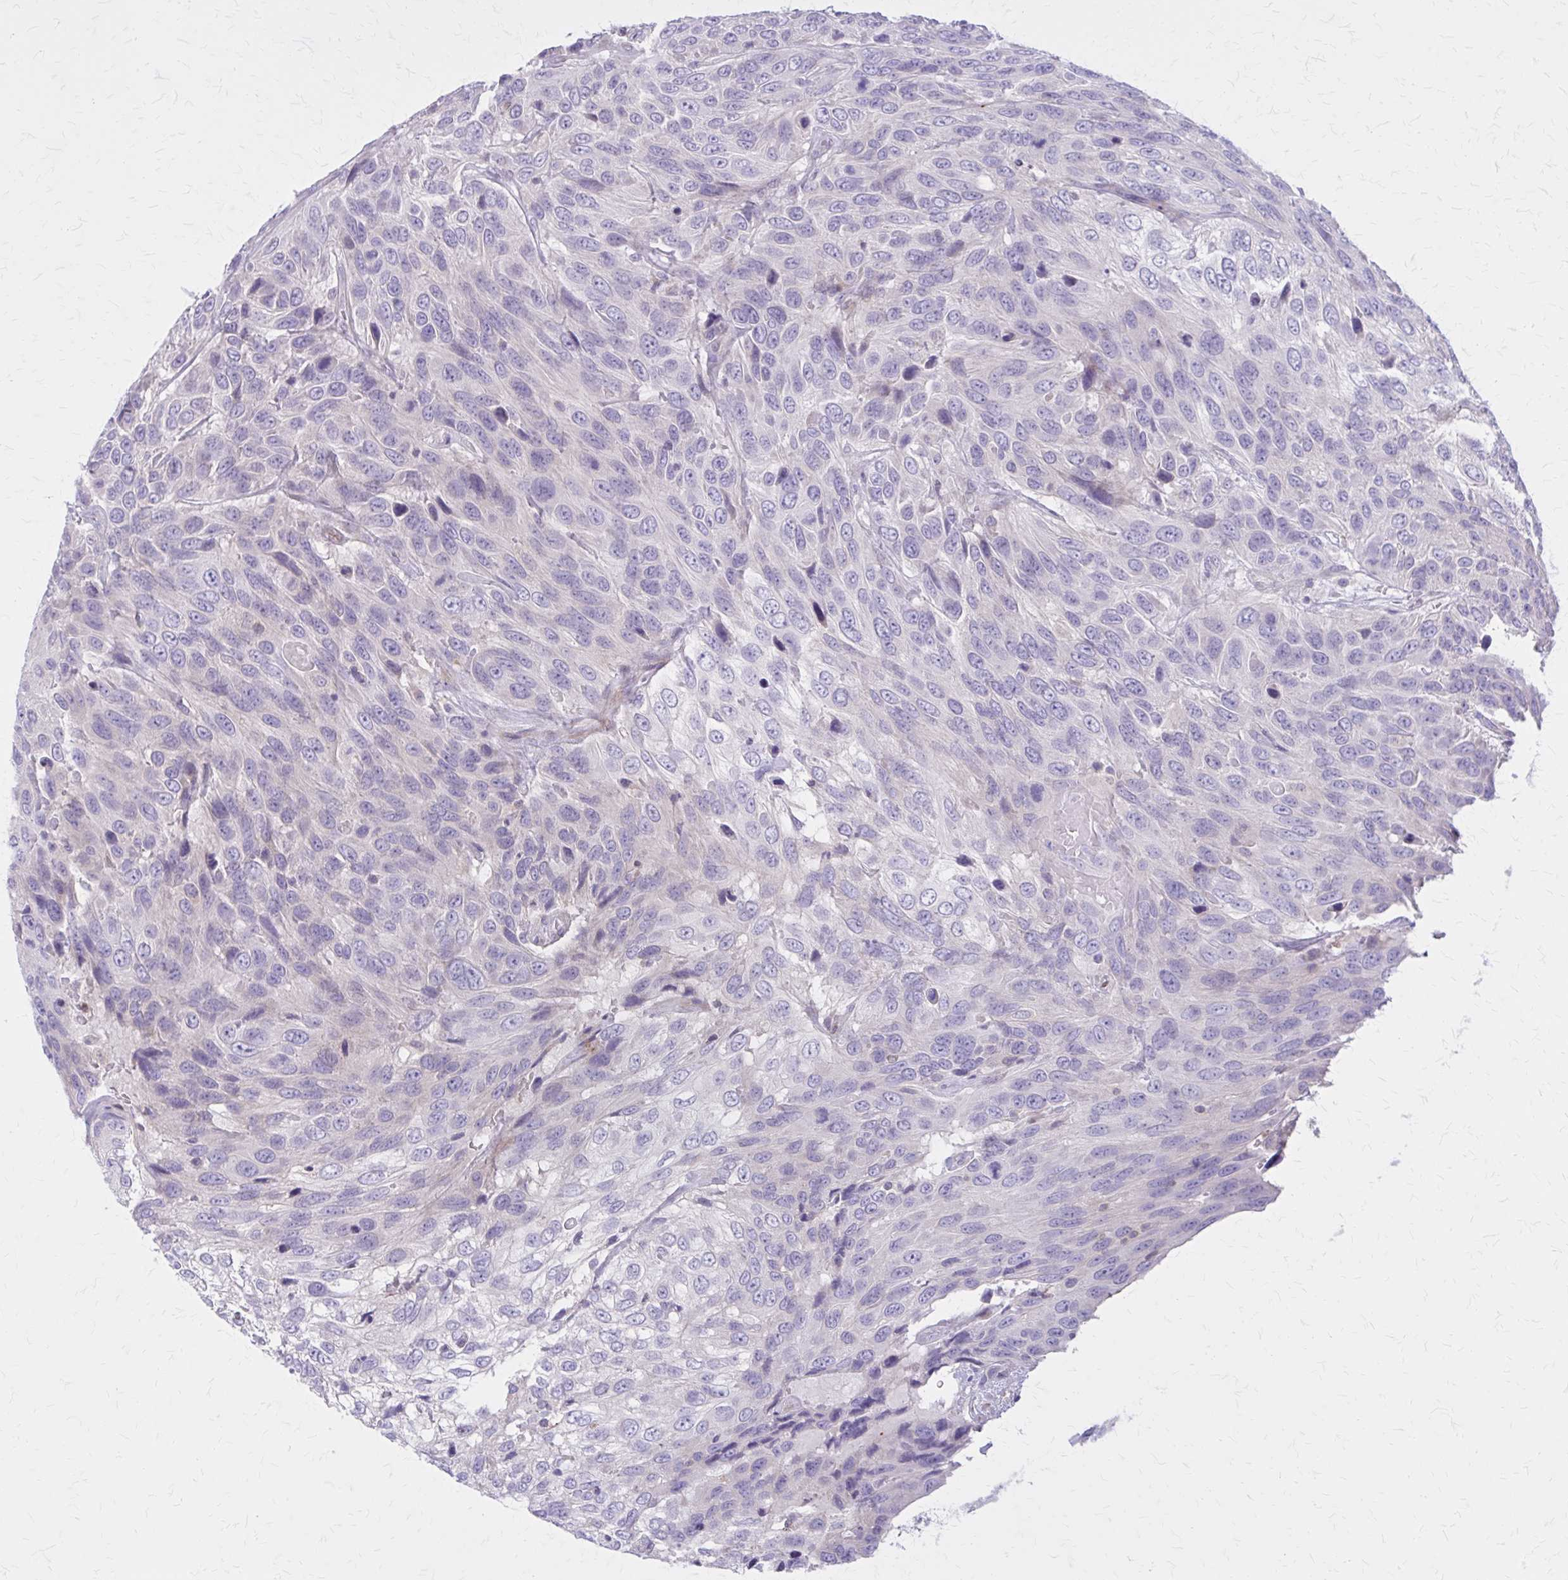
{"staining": {"intensity": "negative", "quantity": "none", "location": "none"}, "tissue": "urothelial cancer", "cell_type": "Tumor cells", "image_type": "cancer", "snomed": [{"axis": "morphology", "description": "Urothelial carcinoma, High grade"}, {"axis": "topography", "description": "Urinary bladder"}], "caption": "Immunohistochemistry histopathology image of neoplastic tissue: human urothelial cancer stained with DAB demonstrates no significant protein expression in tumor cells.", "gene": "PITPNM1", "patient": {"sex": "female", "age": 70}}